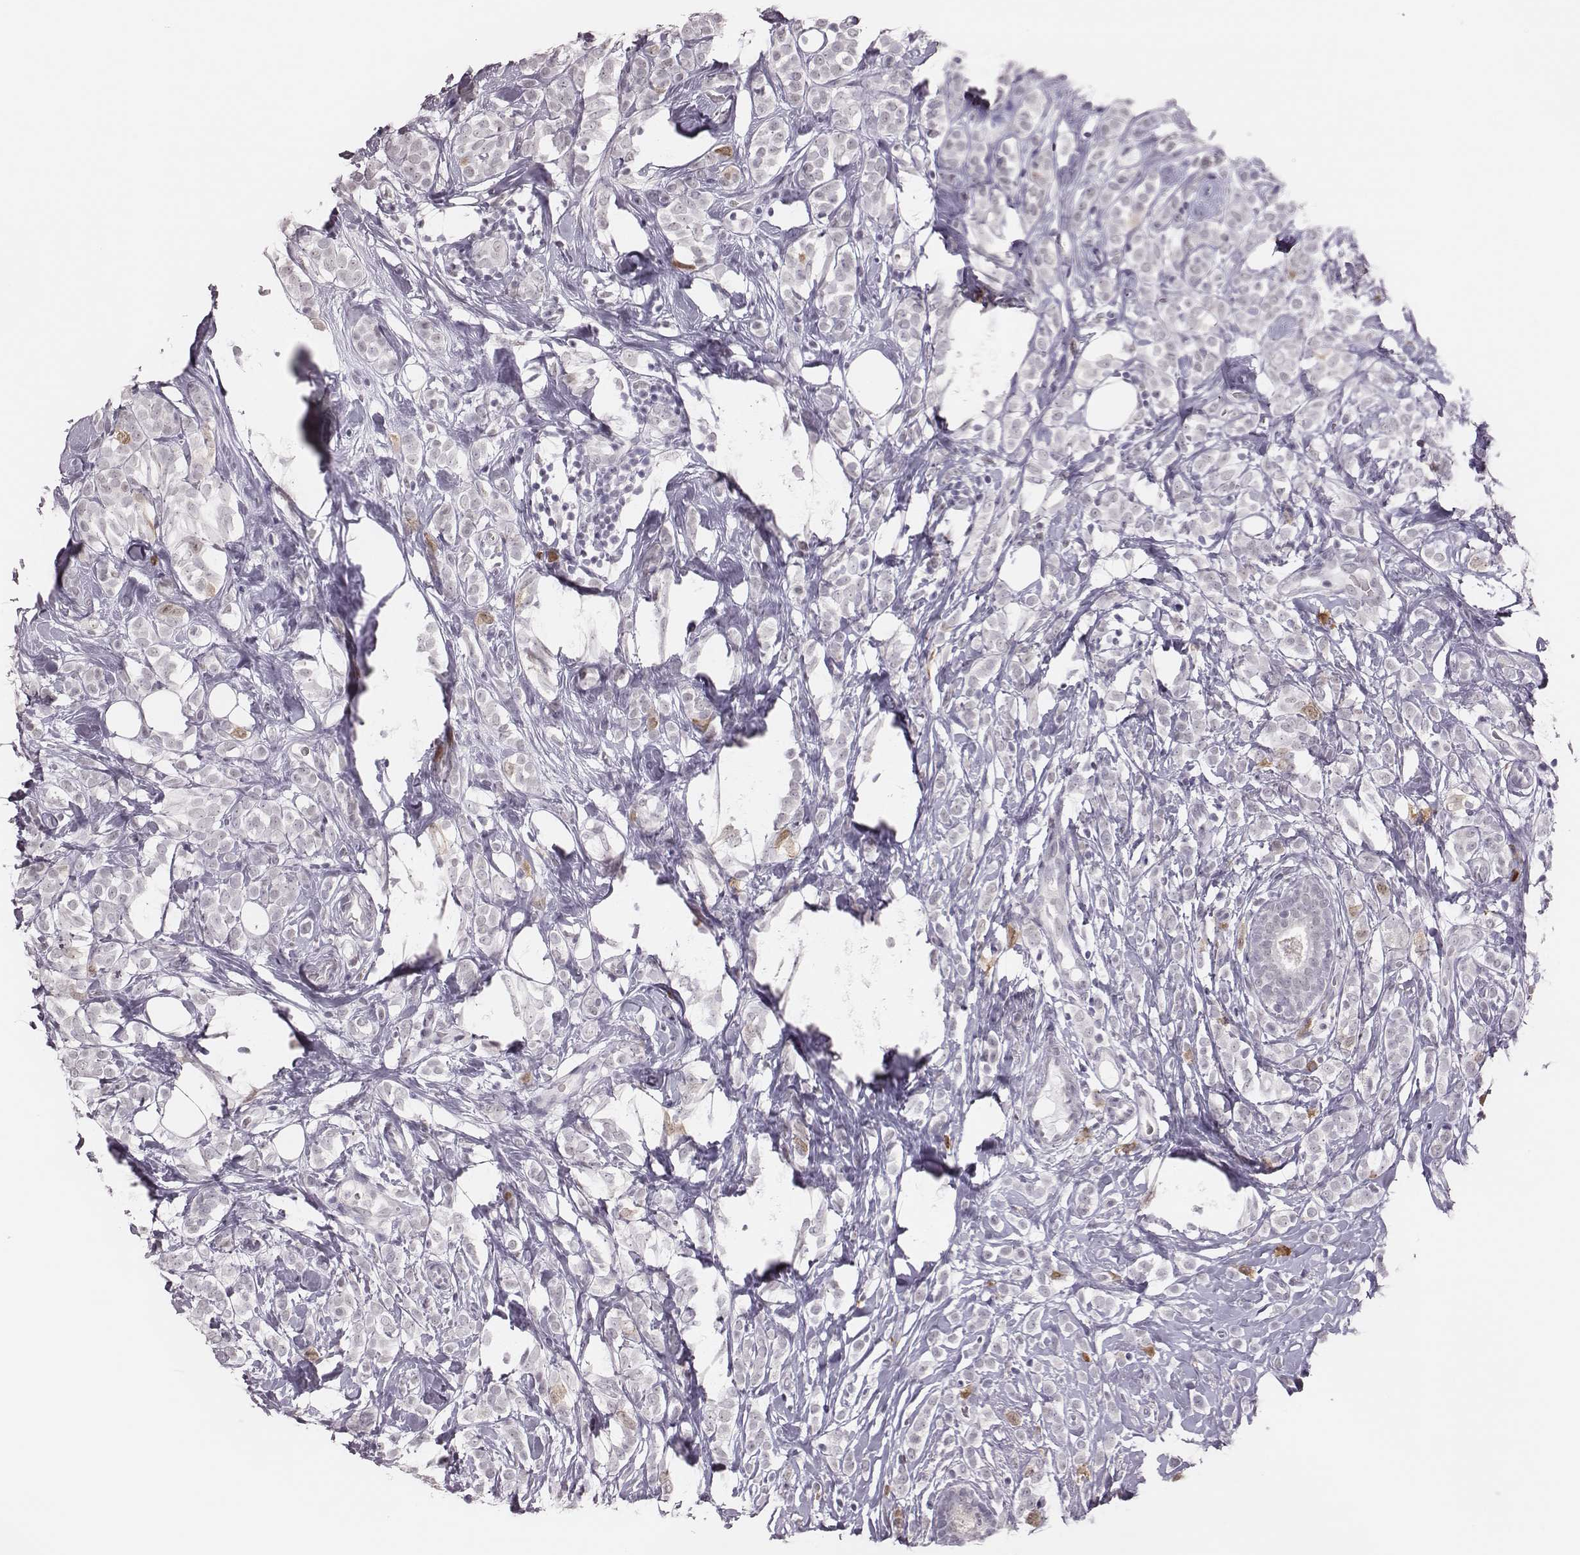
{"staining": {"intensity": "weak", "quantity": "<25%", "location": "cytoplasmic/membranous,nuclear"}, "tissue": "breast cancer", "cell_type": "Tumor cells", "image_type": "cancer", "snomed": [{"axis": "morphology", "description": "Lobular carcinoma"}, {"axis": "topography", "description": "Breast"}], "caption": "Tumor cells are negative for protein expression in human lobular carcinoma (breast).", "gene": "PBK", "patient": {"sex": "female", "age": 49}}